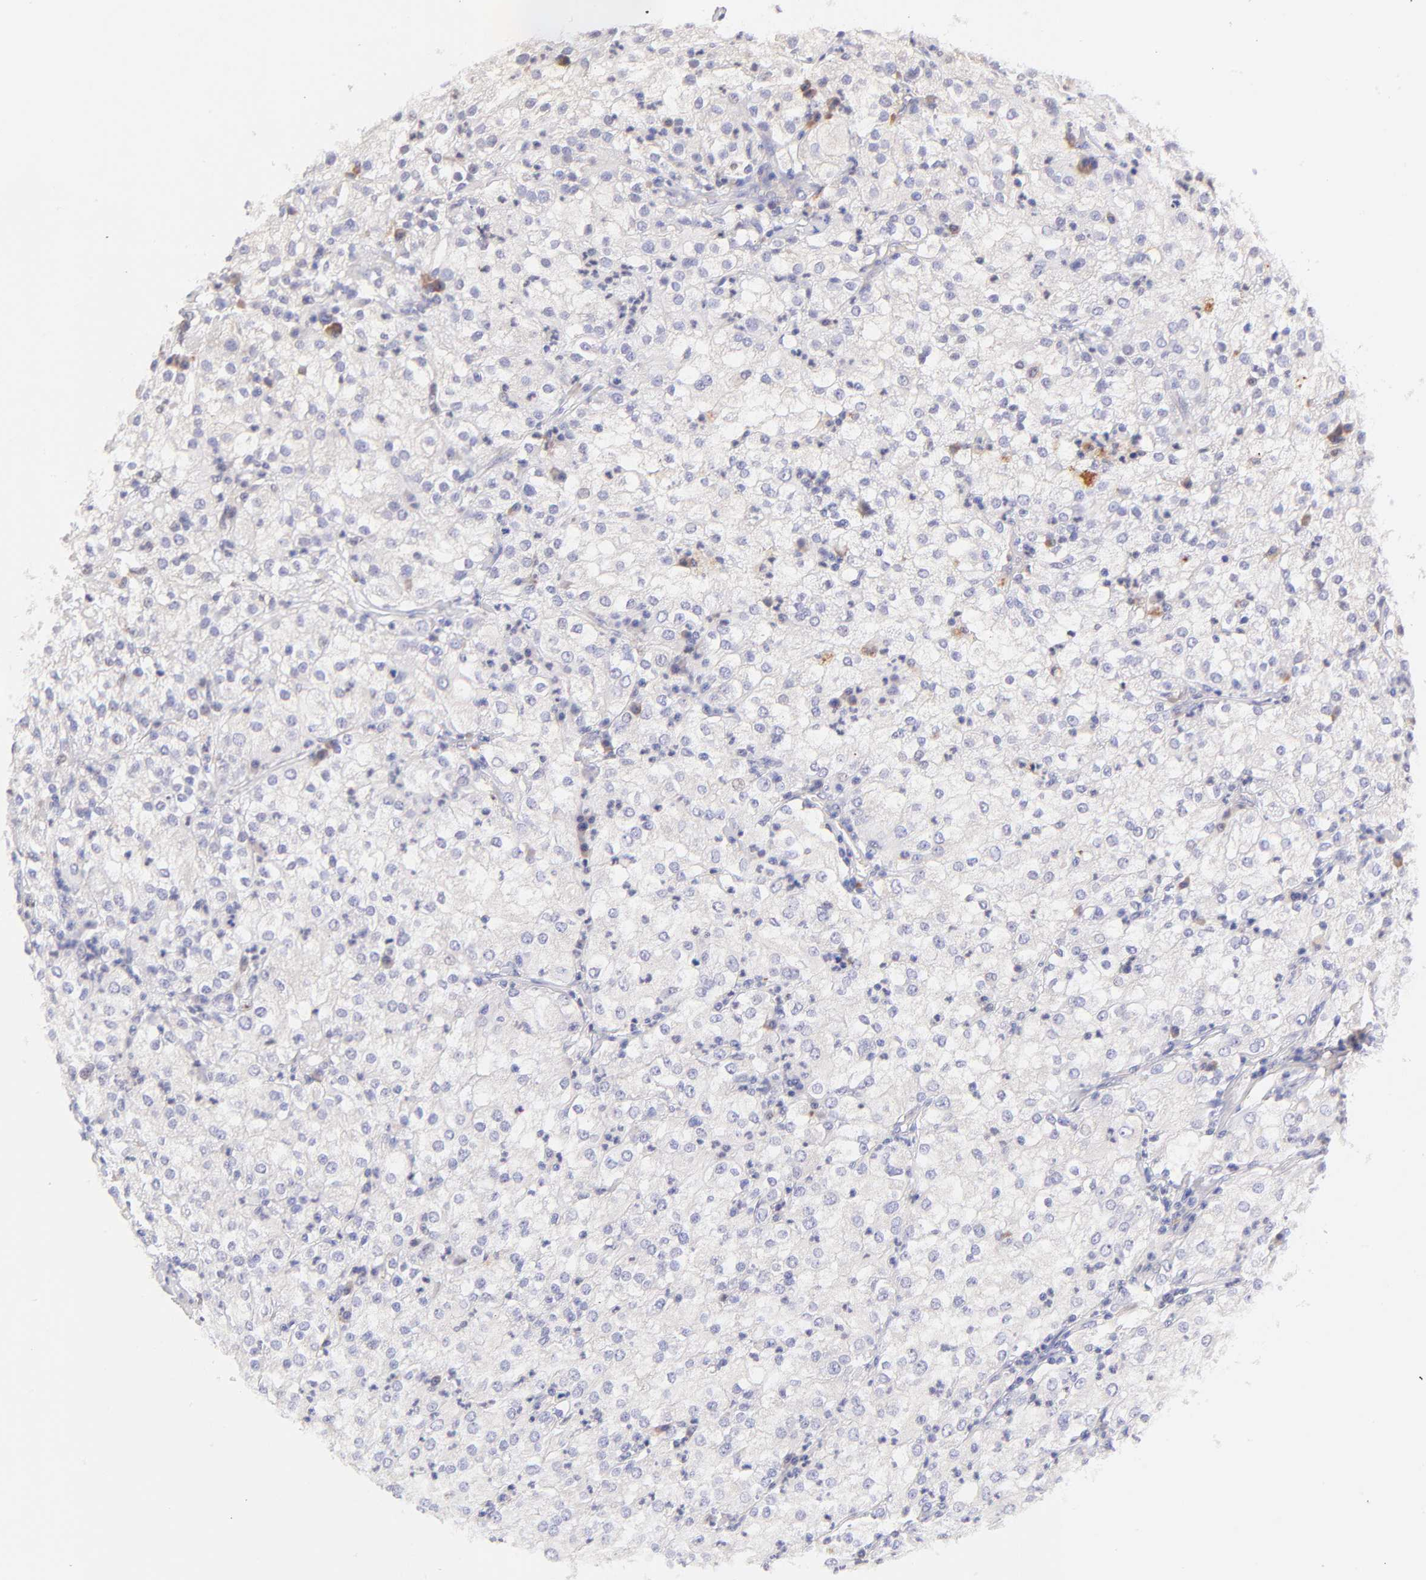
{"staining": {"intensity": "negative", "quantity": "none", "location": "none"}, "tissue": "renal cancer", "cell_type": "Tumor cells", "image_type": "cancer", "snomed": [{"axis": "morphology", "description": "Adenocarcinoma, NOS"}, {"axis": "topography", "description": "Kidney"}], "caption": "Immunohistochemistry of human renal cancer (adenocarcinoma) displays no positivity in tumor cells.", "gene": "RPL11", "patient": {"sex": "male", "age": 59}}